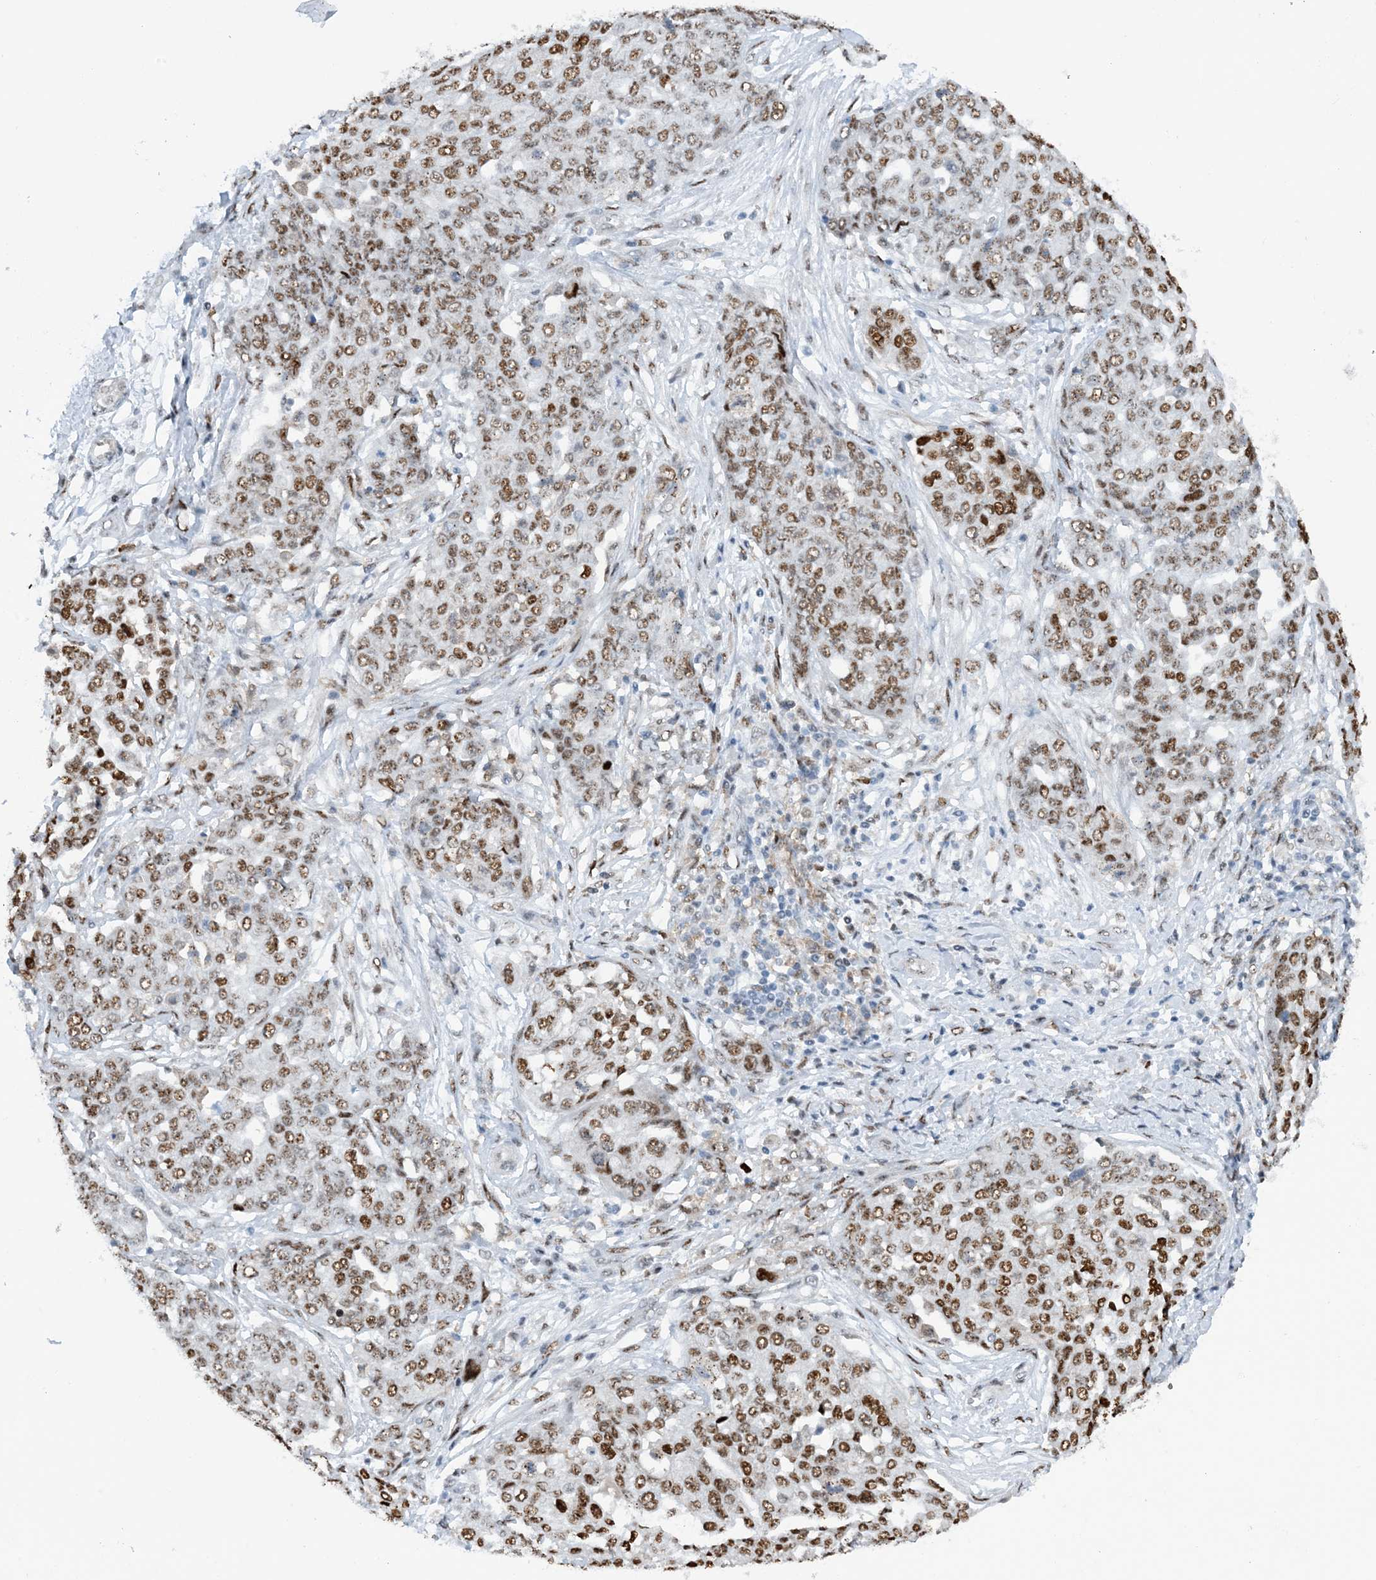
{"staining": {"intensity": "moderate", "quantity": ">75%", "location": "nuclear"}, "tissue": "ovarian cancer", "cell_type": "Tumor cells", "image_type": "cancer", "snomed": [{"axis": "morphology", "description": "Cystadenocarcinoma, serous, NOS"}, {"axis": "topography", "description": "Soft tissue"}, {"axis": "topography", "description": "Ovary"}], "caption": "Protein expression analysis of human ovarian cancer reveals moderate nuclear positivity in about >75% of tumor cells.", "gene": "HEMK1", "patient": {"sex": "female", "age": 57}}